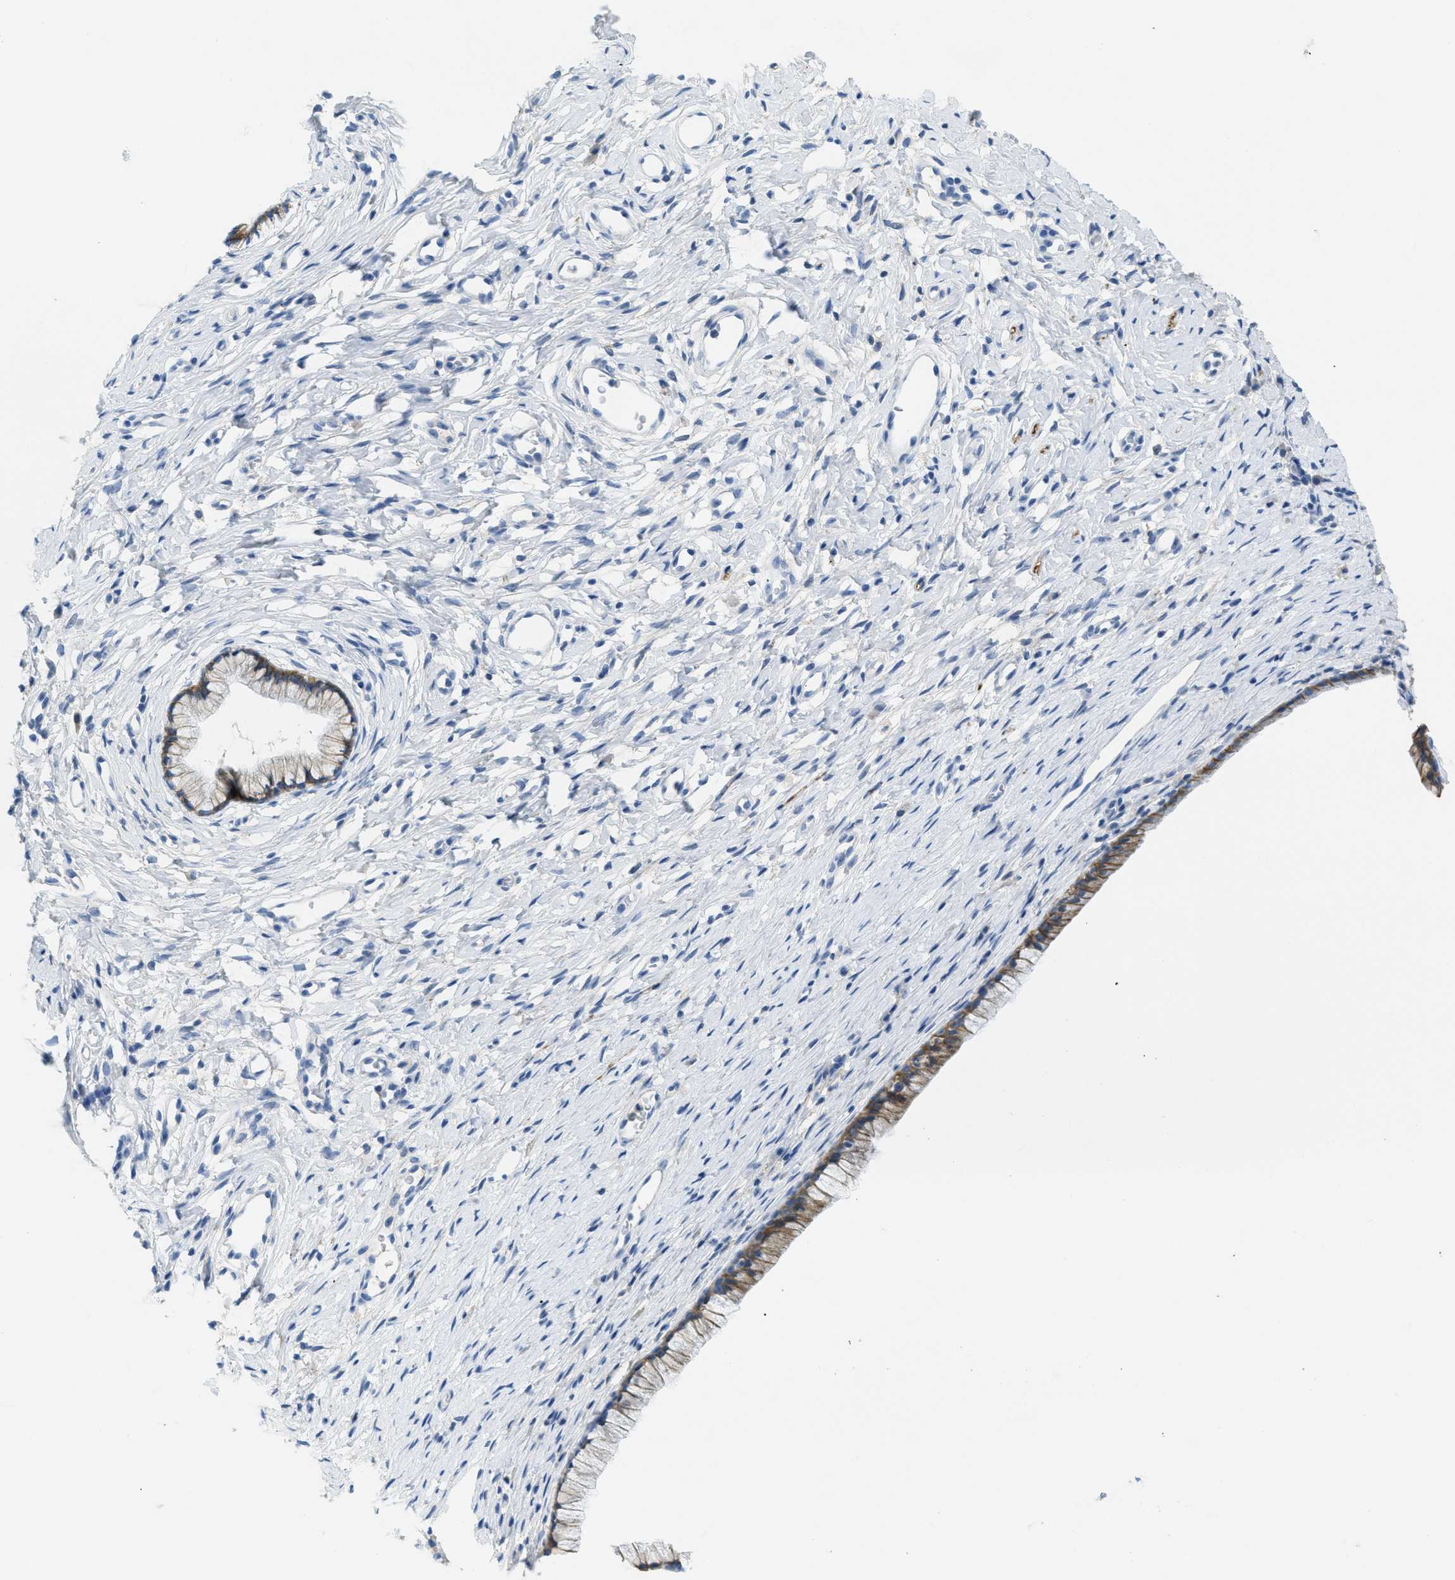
{"staining": {"intensity": "moderate", "quantity": ">75%", "location": "cytoplasmic/membranous"}, "tissue": "cervix", "cell_type": "Glandular cells", "image_type": "normal", "snomed": [{"axis": "morphology", "description": "Normal tissue, NOS"}, {"axis": "topography", "description": "Cervix"}], "caption": "The immunohistochemical stain highlights moderate cytoplasmic/membranous staining in glandular cells of benign cervix.", "gene": "CNNM4", "patient": {"sex": "female", "age": 77}}